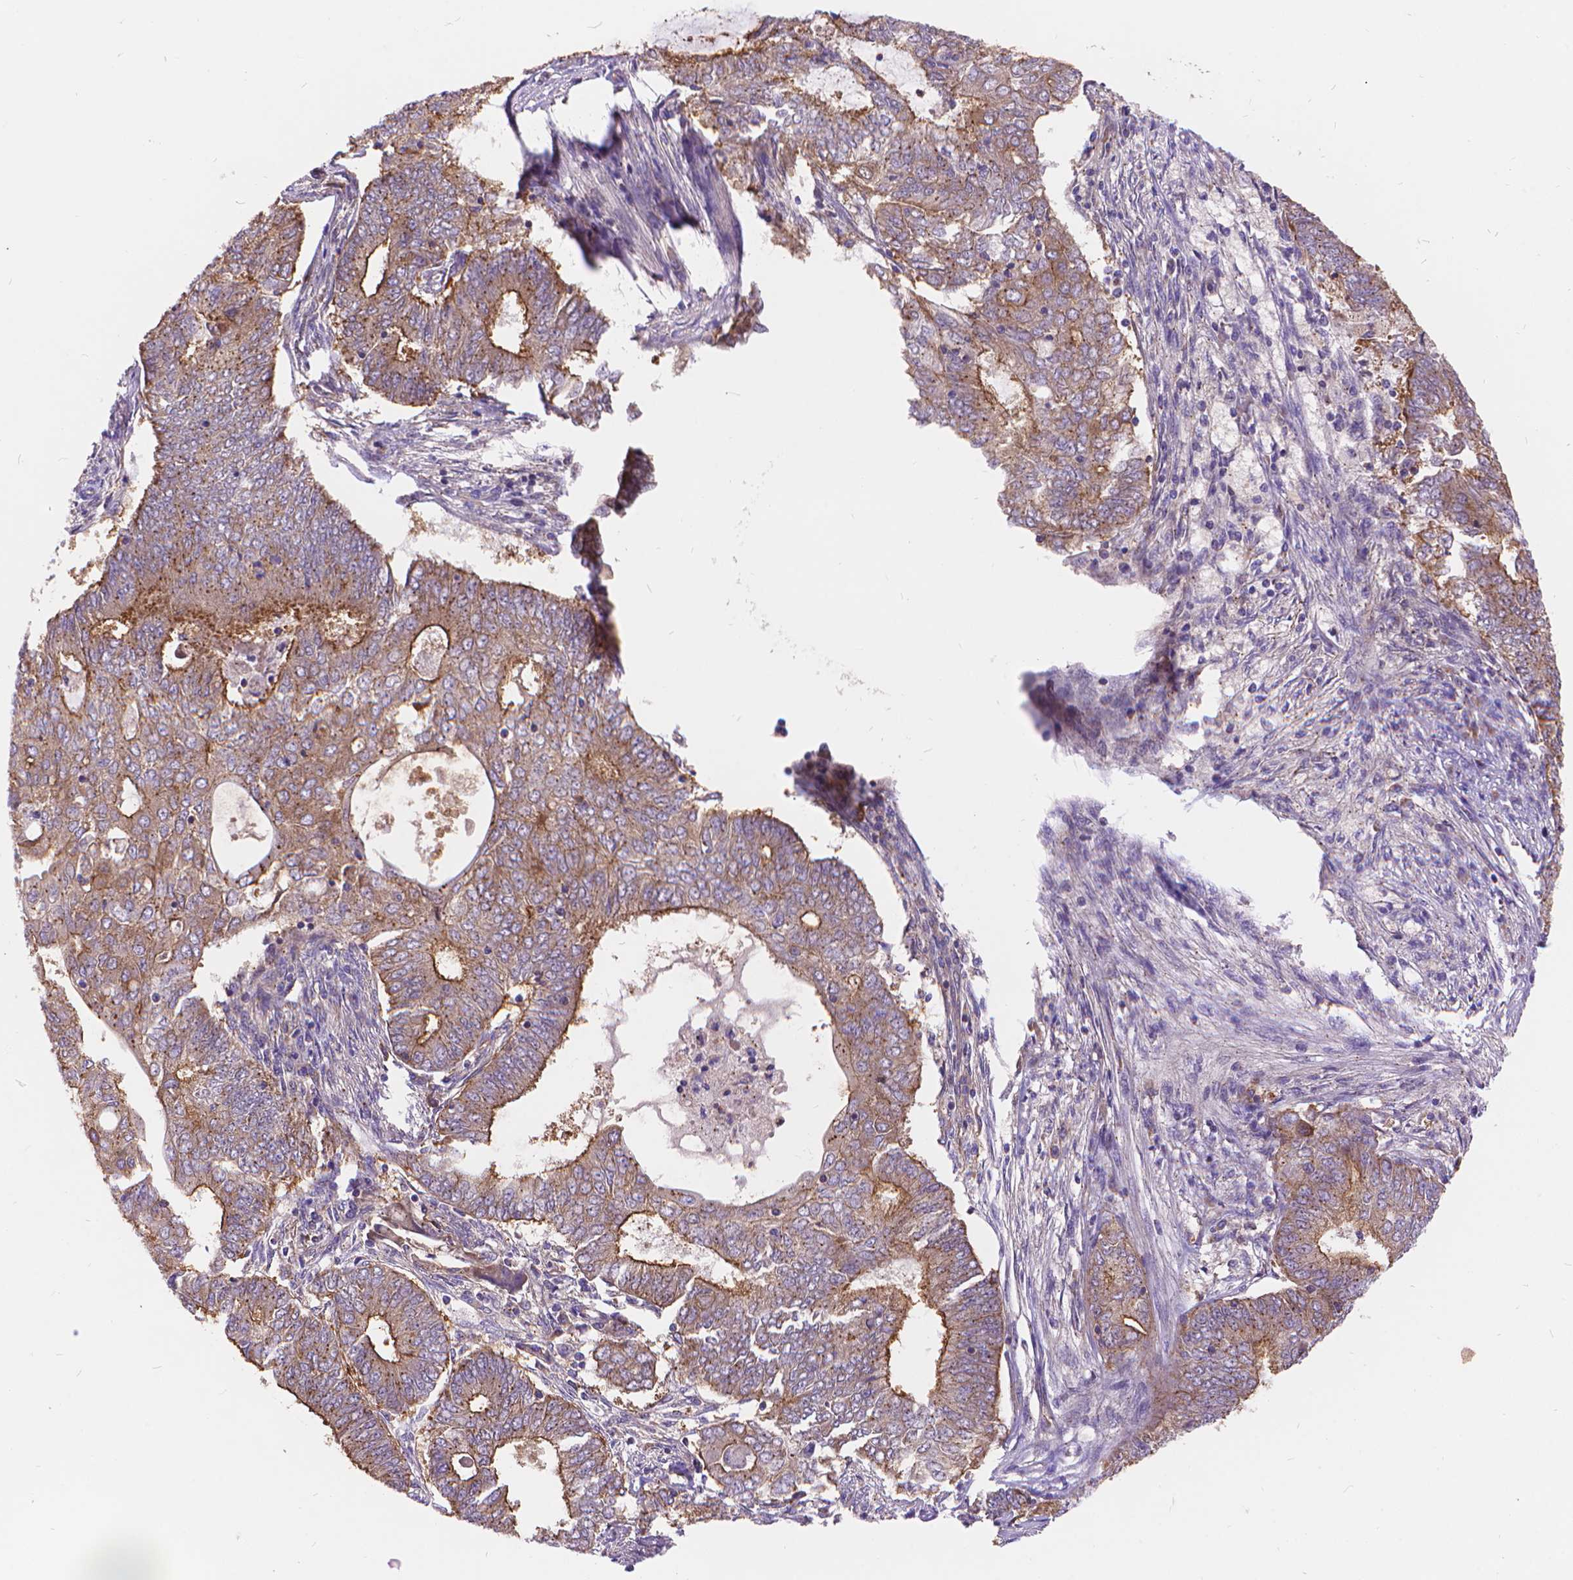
{"staining": {"intensity": "strong", "quantity": "<25%", "location": "cytoplasmic/membranous"}, "tissue": "endometrial cancer", "cell_type": "Tumor cells", "image_type": "cancer", "snomed": [{"axis": "morphology", "description": "Adenocarcinoma, NOS"}, {"axis": "topography", "description": "Endometrium"}], "caption": "A medium amount of strong cytoplasmic/membranous staining is identified in approximately <25% of tumor cells in endometrial cancer tissue.", "gene": "ARAP1", "patient": {"sex": "female", "age": 62}}